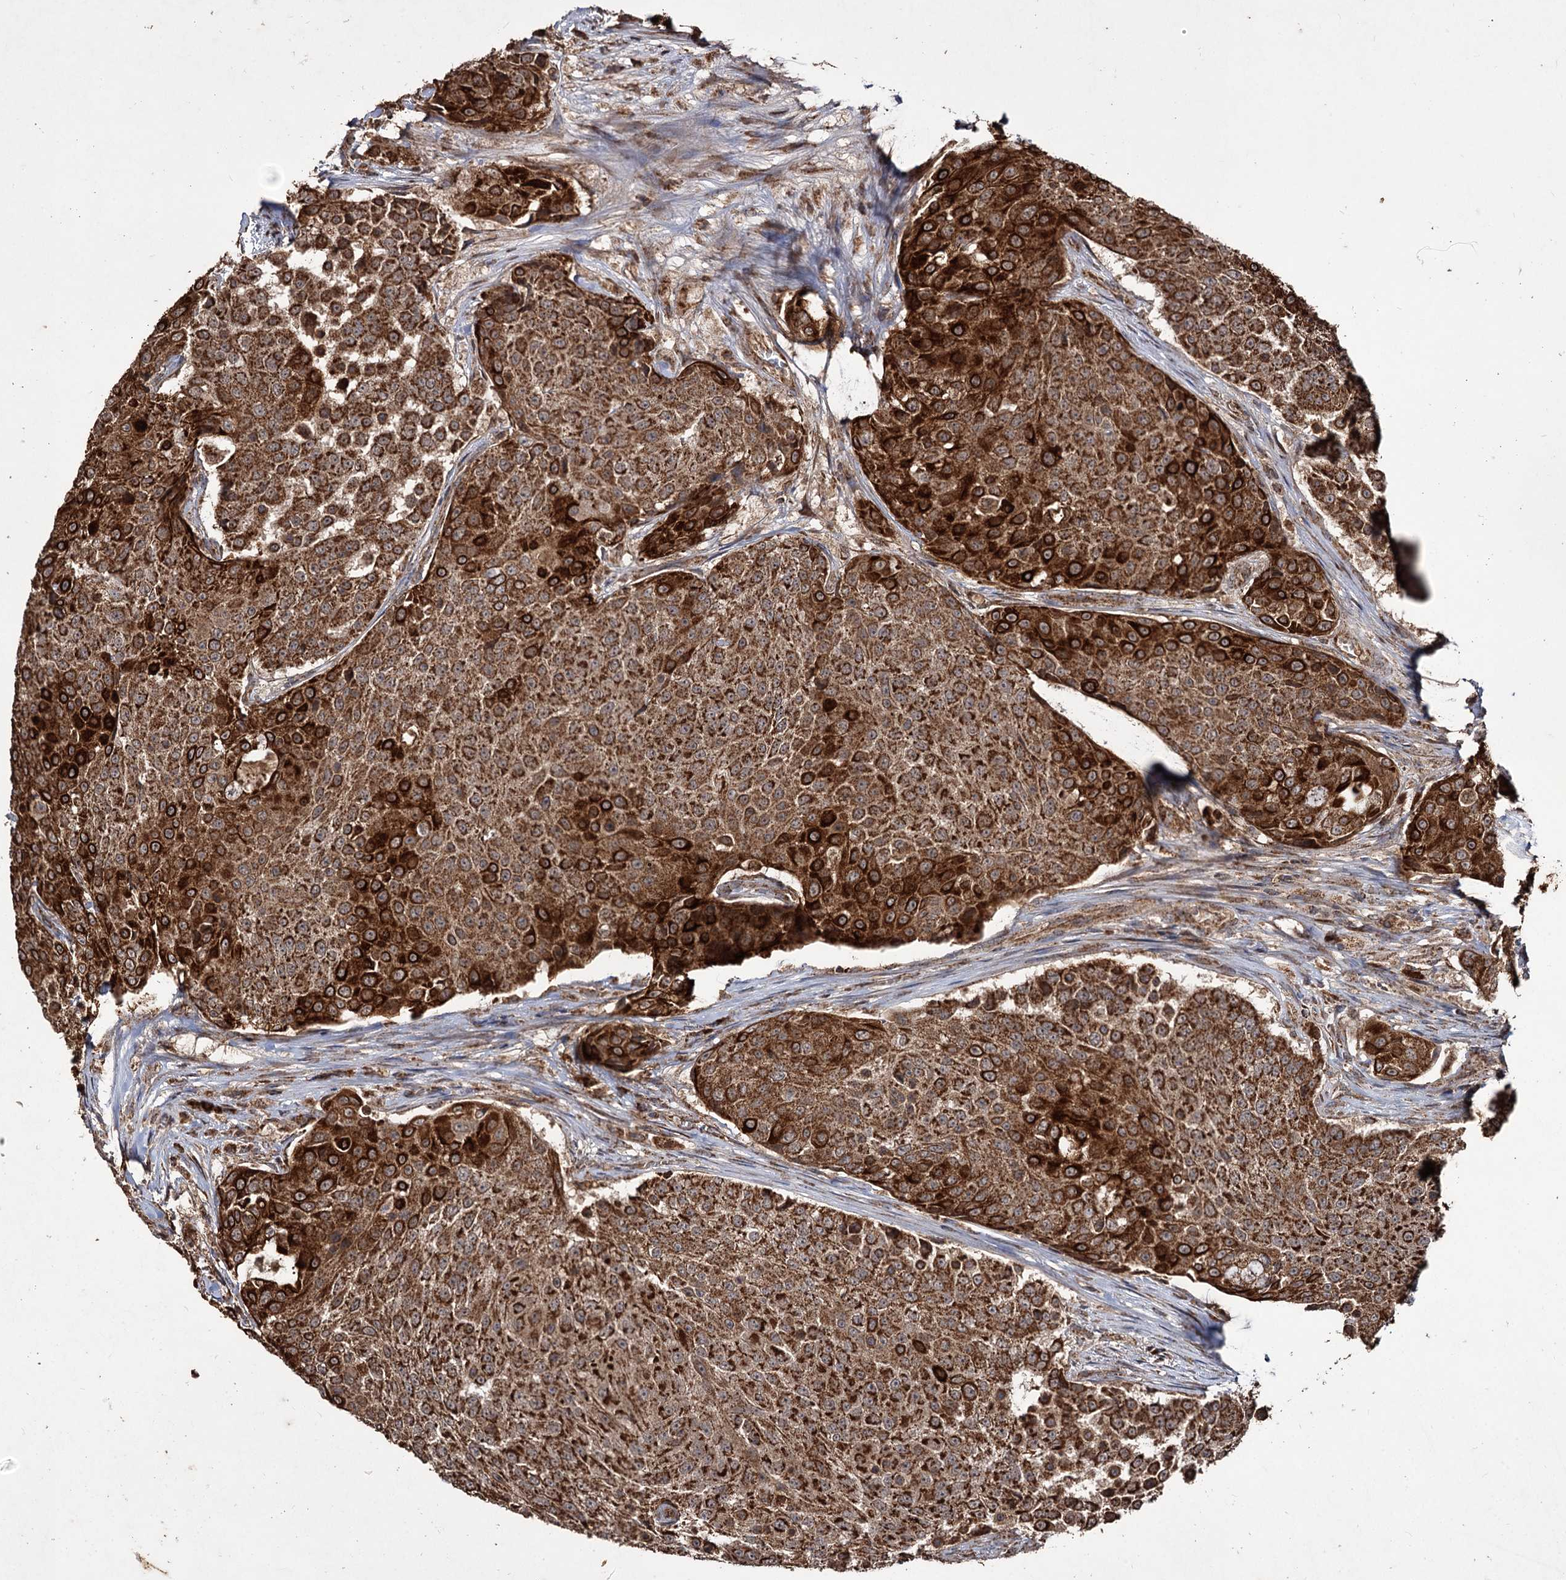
{"staining": {"intensity": "strong", "quantity": ">75%", "location": "cytoplasmic/membranous"}, "tissue": "urothelial cancer", "cell_type": "Tumor cells", "image_type": "cancer", "snomed": [{"axis": "morphology", "description": "Urothelial carcinoma, High grade"}, {"axis": "topography", "description": "Urinary bladder"}], "caption": "Protein staining of urothelial cancer tissue displays strong cytoplasmic/membranous expression in about >75% of tumor cells.", "gene": "IPO4", "patient": {"sex": "female", "age": 63}}